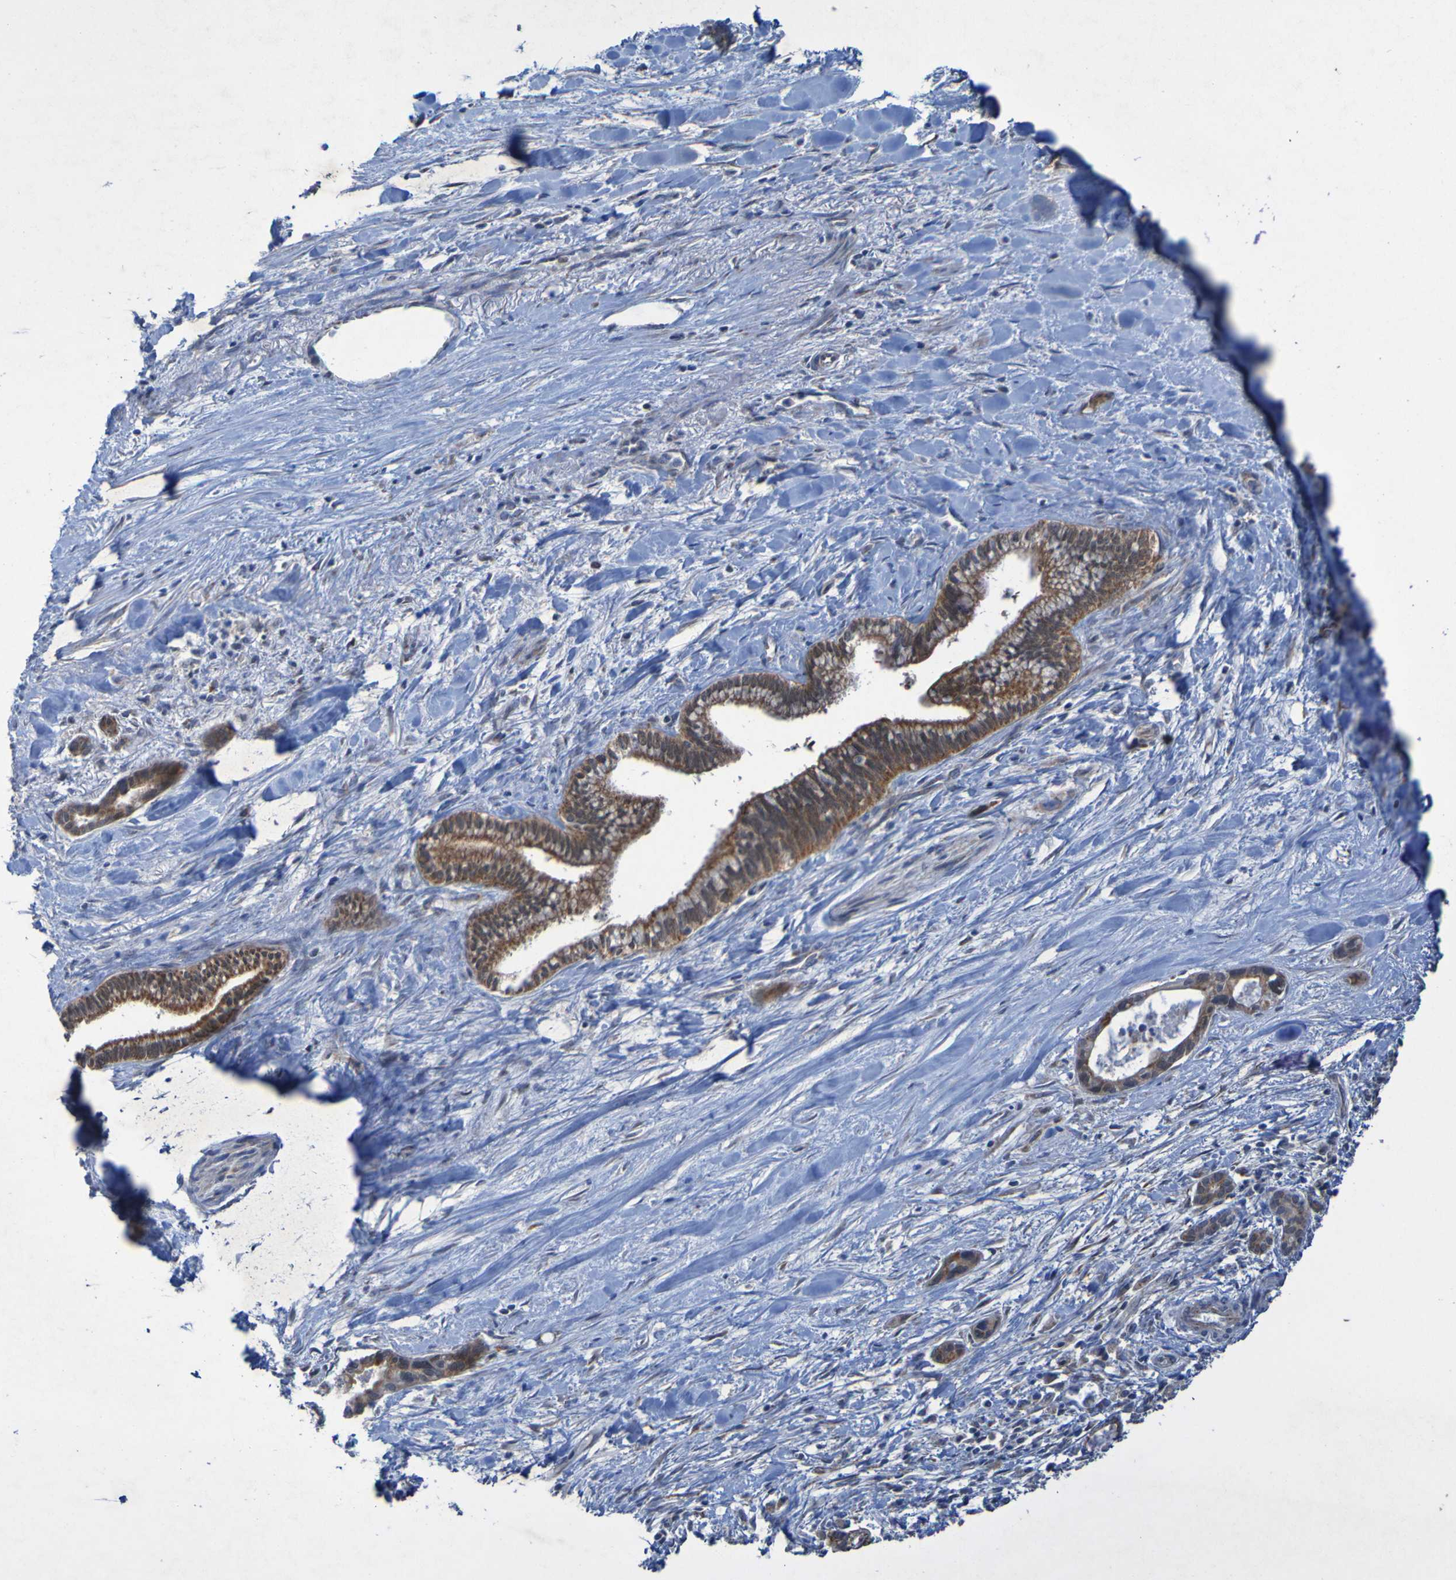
{"staining": {"intensity": "weak", "quantity": ">75%", "location": "cytoplasmic/membranous"}, "tissue": "pancreatic cancer", "cell_type": "Tumor cells", "image_type": "cancer", "snomed": [{"axis": "morphology", "description": "Adenocarcinoma, NOS"}, {"axis": "topography", "description": "Pancreas"}], "caption": "IHC staining of pancreatic adenocarcinoma, which displays low levels of weak cytoplasmic/membranous positivity in approximately >75% of tumor cells indicating weak cytoplasmic/membranous protein staining. The staining was performed using DAB (brown) for protein detection and nuclei were counterstained in hematoxylin (blue).", "gene": "CCDC51", "patient": {"sex": "male", "age": 70}}